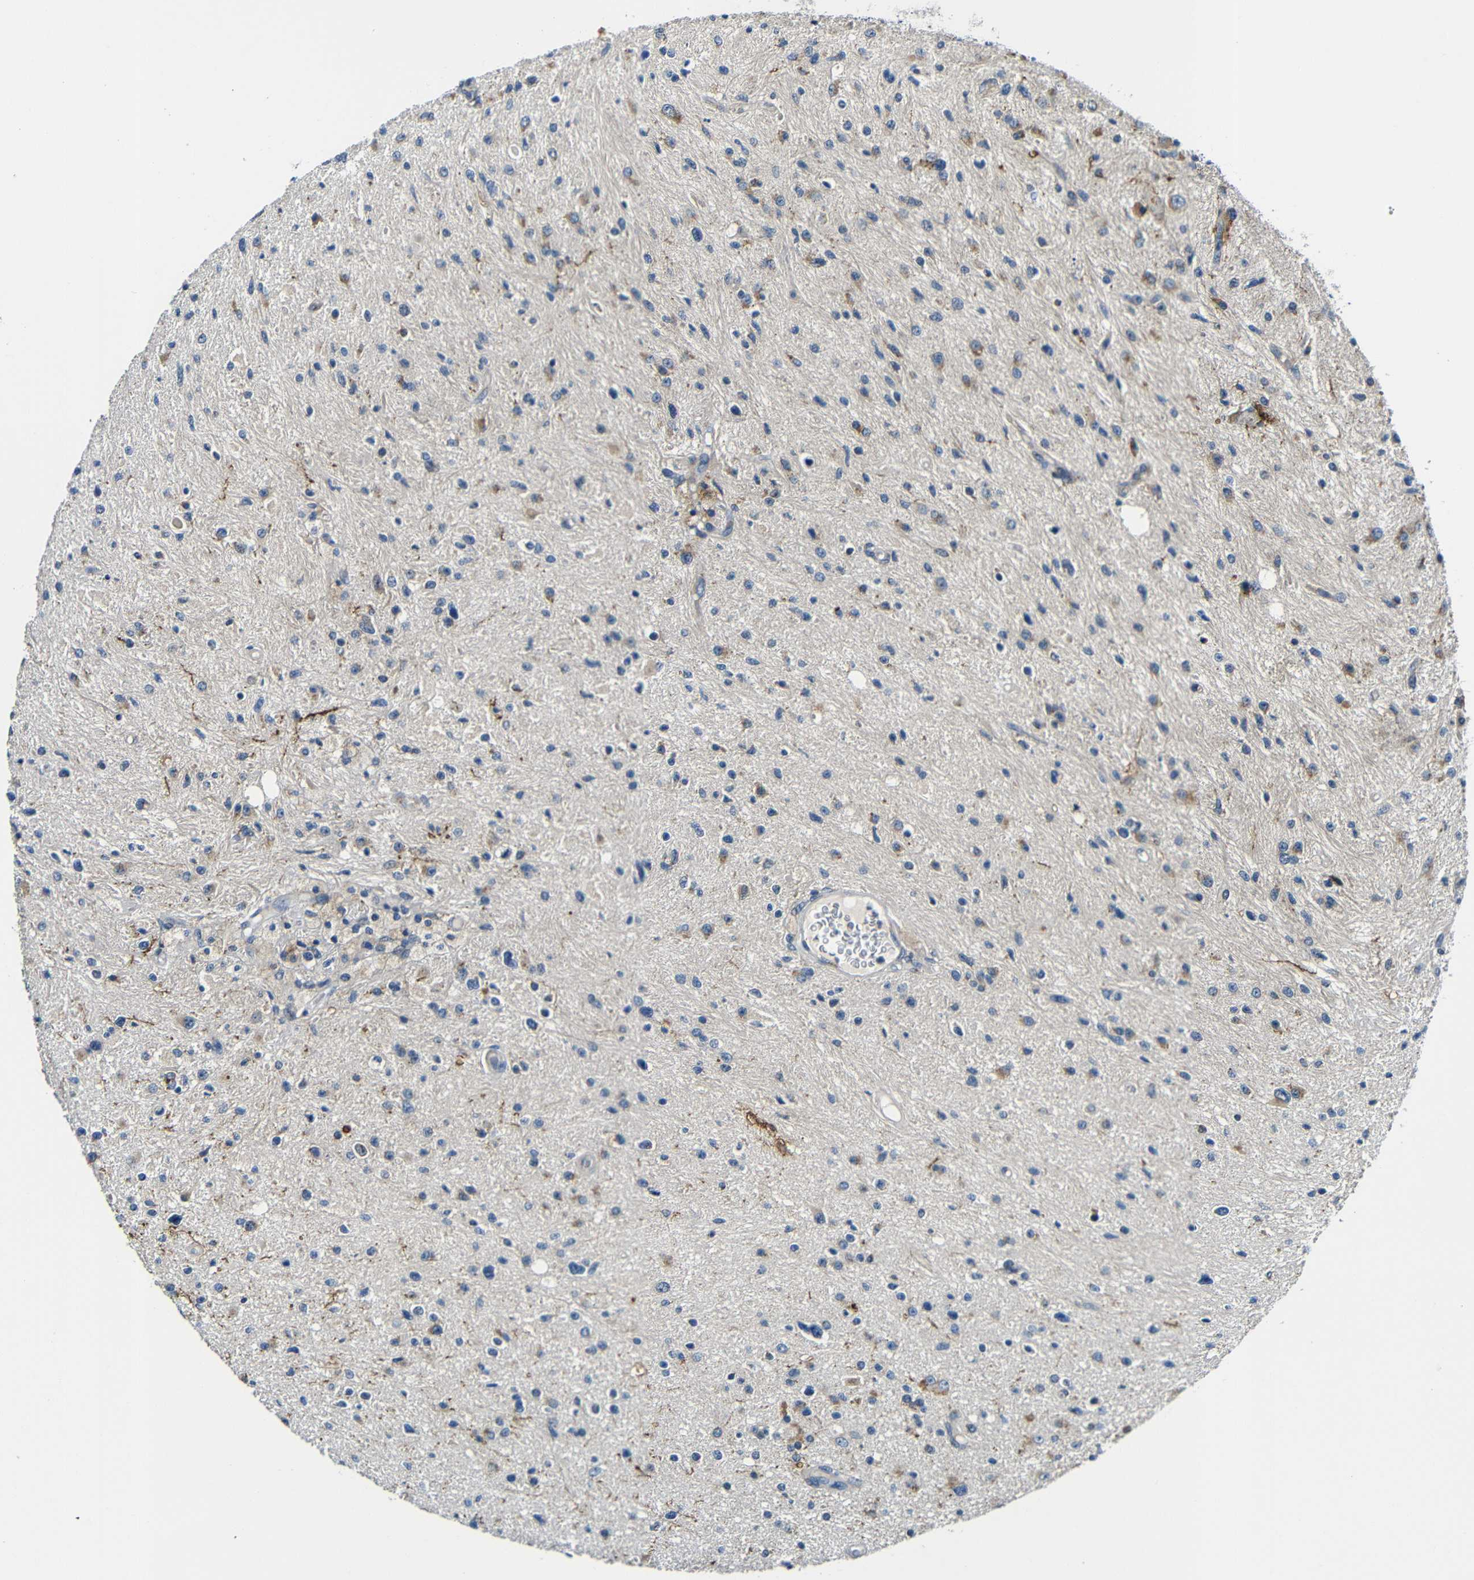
{"staining": {"intensity": "moderate", "quantity": "25%-75%", "location": "cytoplasmic/membranous"}, "tissue": "glioma", "cell_type": "Tumor cells", "image_type": "cancer", "snomed": [{"axis": "morphology", "description": "Glioma, malignant, High grade"}, {"axis": "topography", "description": "Brain"}], "caption": "Moderate cytoplasmic/membranous positivity is present in approximately 25%-75% of tumor cells in high-grade glioma (malignant).", "gene": "FKBP14", "patient": {"sex": "male", "age": 33}}